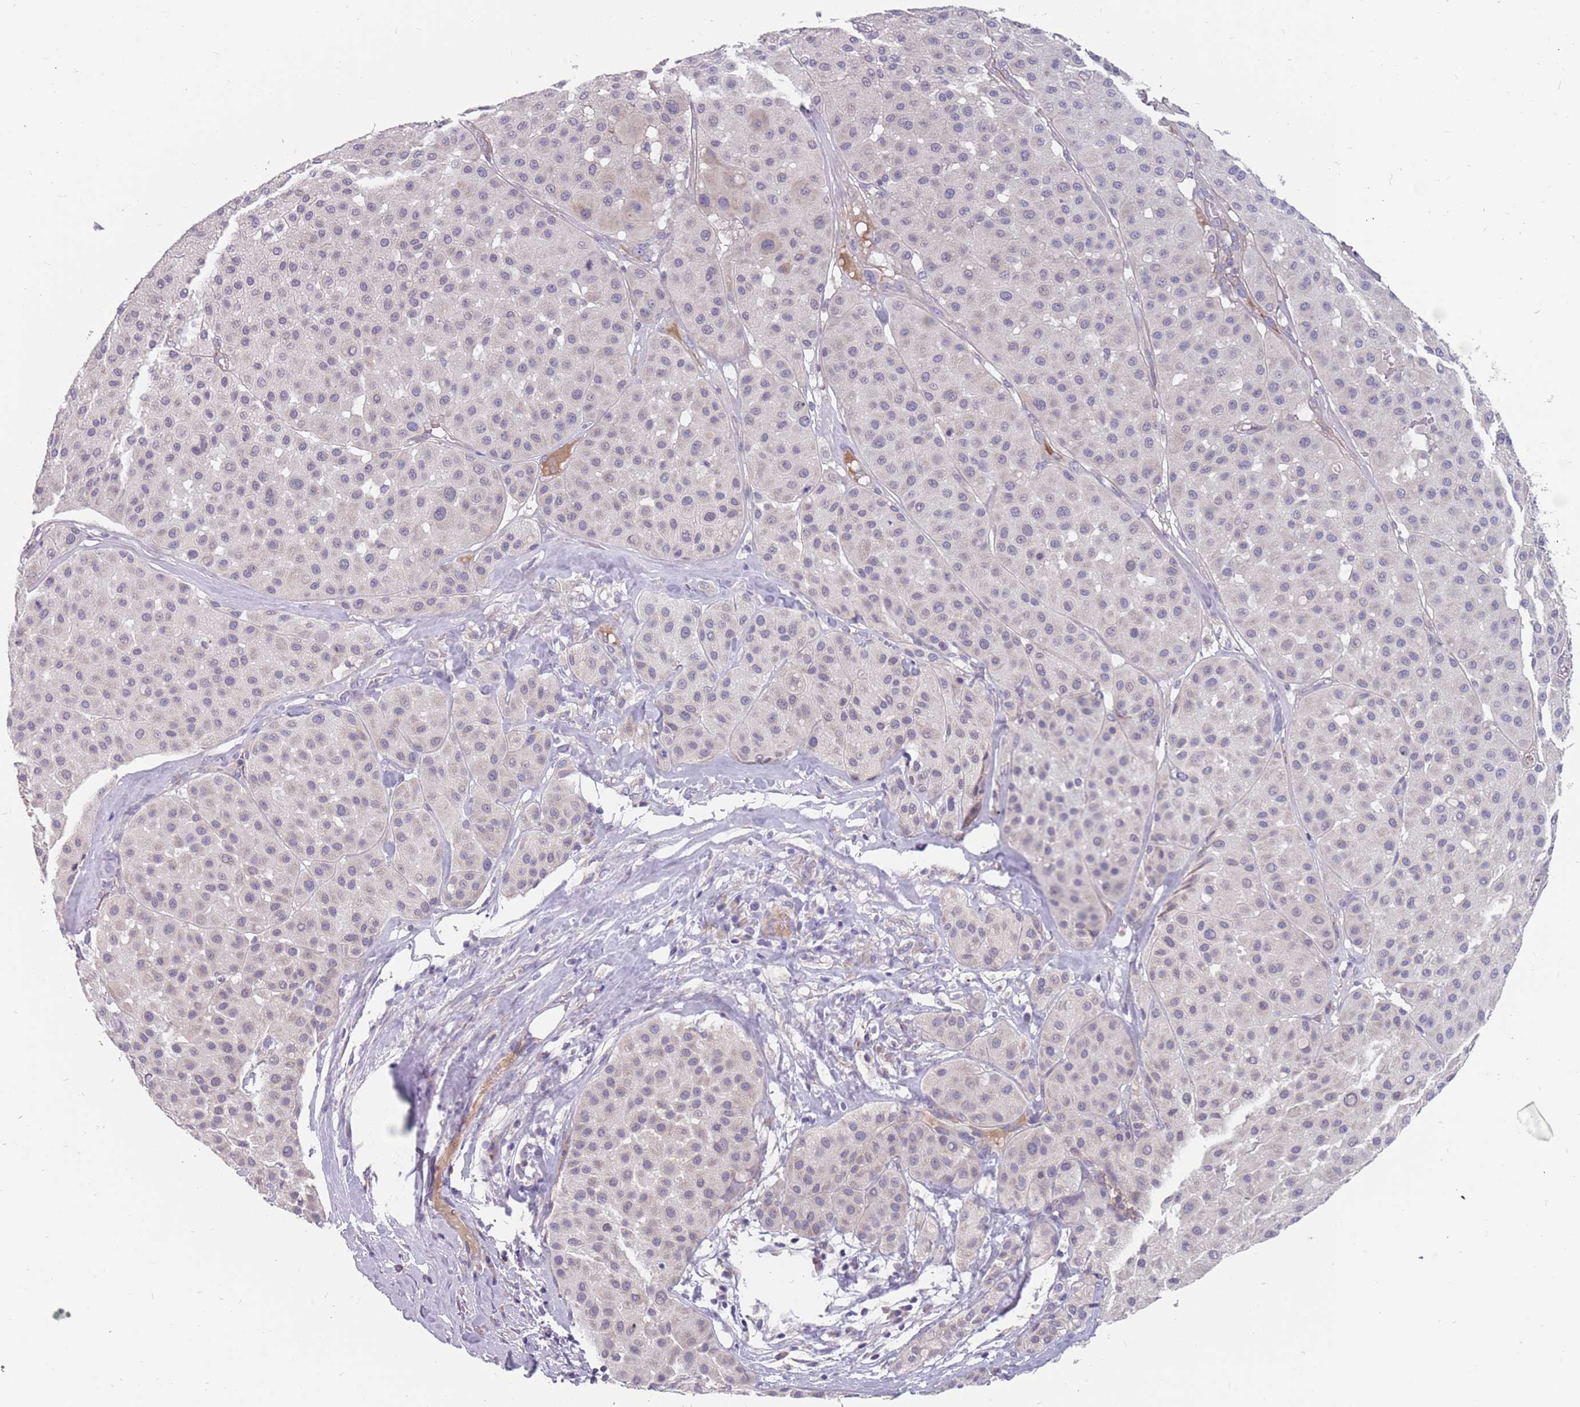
{"staining": {"intensity": "negative", "quantity": "none", "location": "none"}, "tissue": "melanoma", "cell_type": "Tumor cells", "image_type": "cancer", "snomed": [{"axis": "morphology", "description": "Malignant melanoma, Metastatic site"}, {"axis": "topography", "description": "Smooth muscle"}], "caption": "Melanoma was stained to show a protein in brown. There is no significant positivity in tumor cells. Nuclei are stained in blue.", "gene": "CMTR2", "patient": {"sex": "male", "age": 41}}